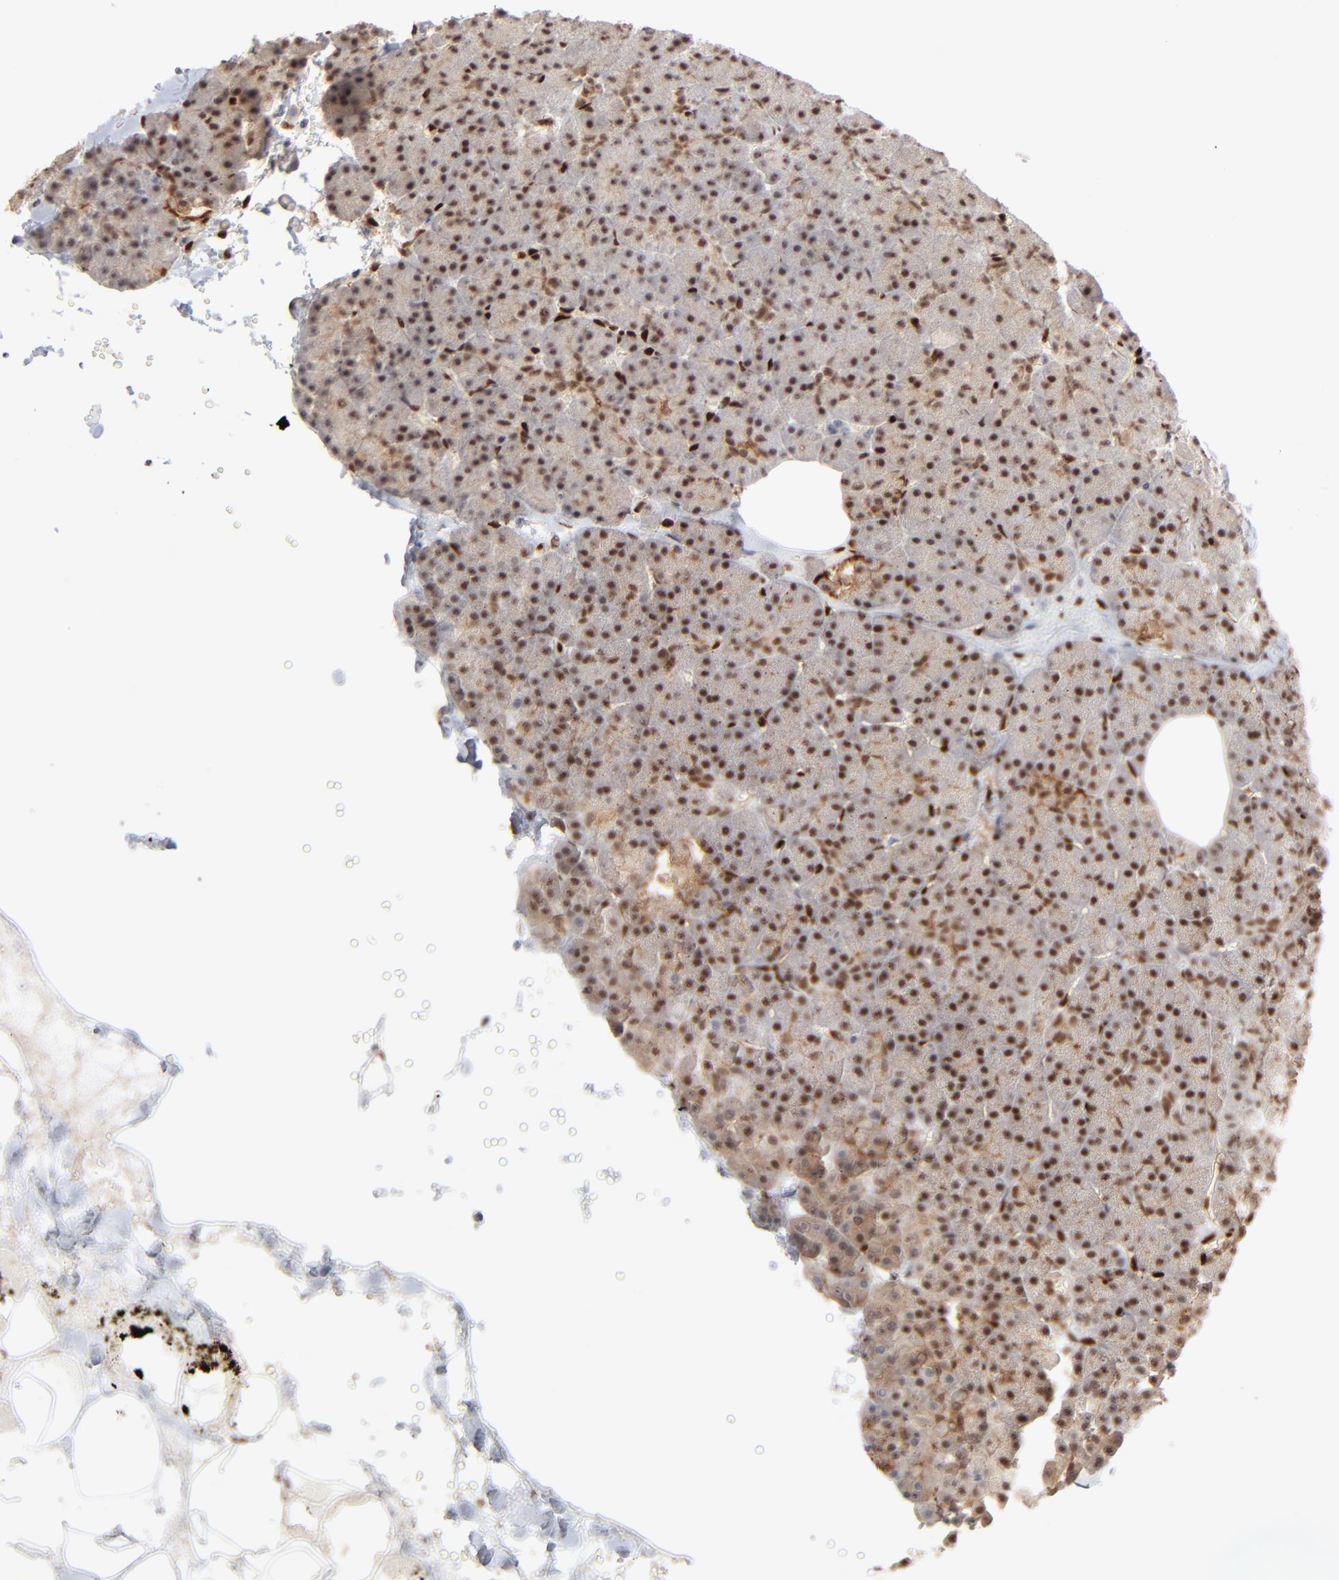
{"staining": {"intensity": "strong", "quantity": ">75%", "location": "nuclear"}, "tissue": "pancreas", "cell_type": "Exocrine glandular cells", "image_type": "normal", "snomed": [{"axis": "morphology", "description": "Normal tissue, NOS"}, {"axis": "topography", "description": "Pancreas"}], "caption": "High-power microscopy captured an immunohistochemistry histopathology image of normal pancreas, revealing strong nuclear positivity in about >75% of exocrine glandular cells. Nuclei are stained in blue.", "gene": "NFIB", "patient": {"sex": "female", "age": 35}}